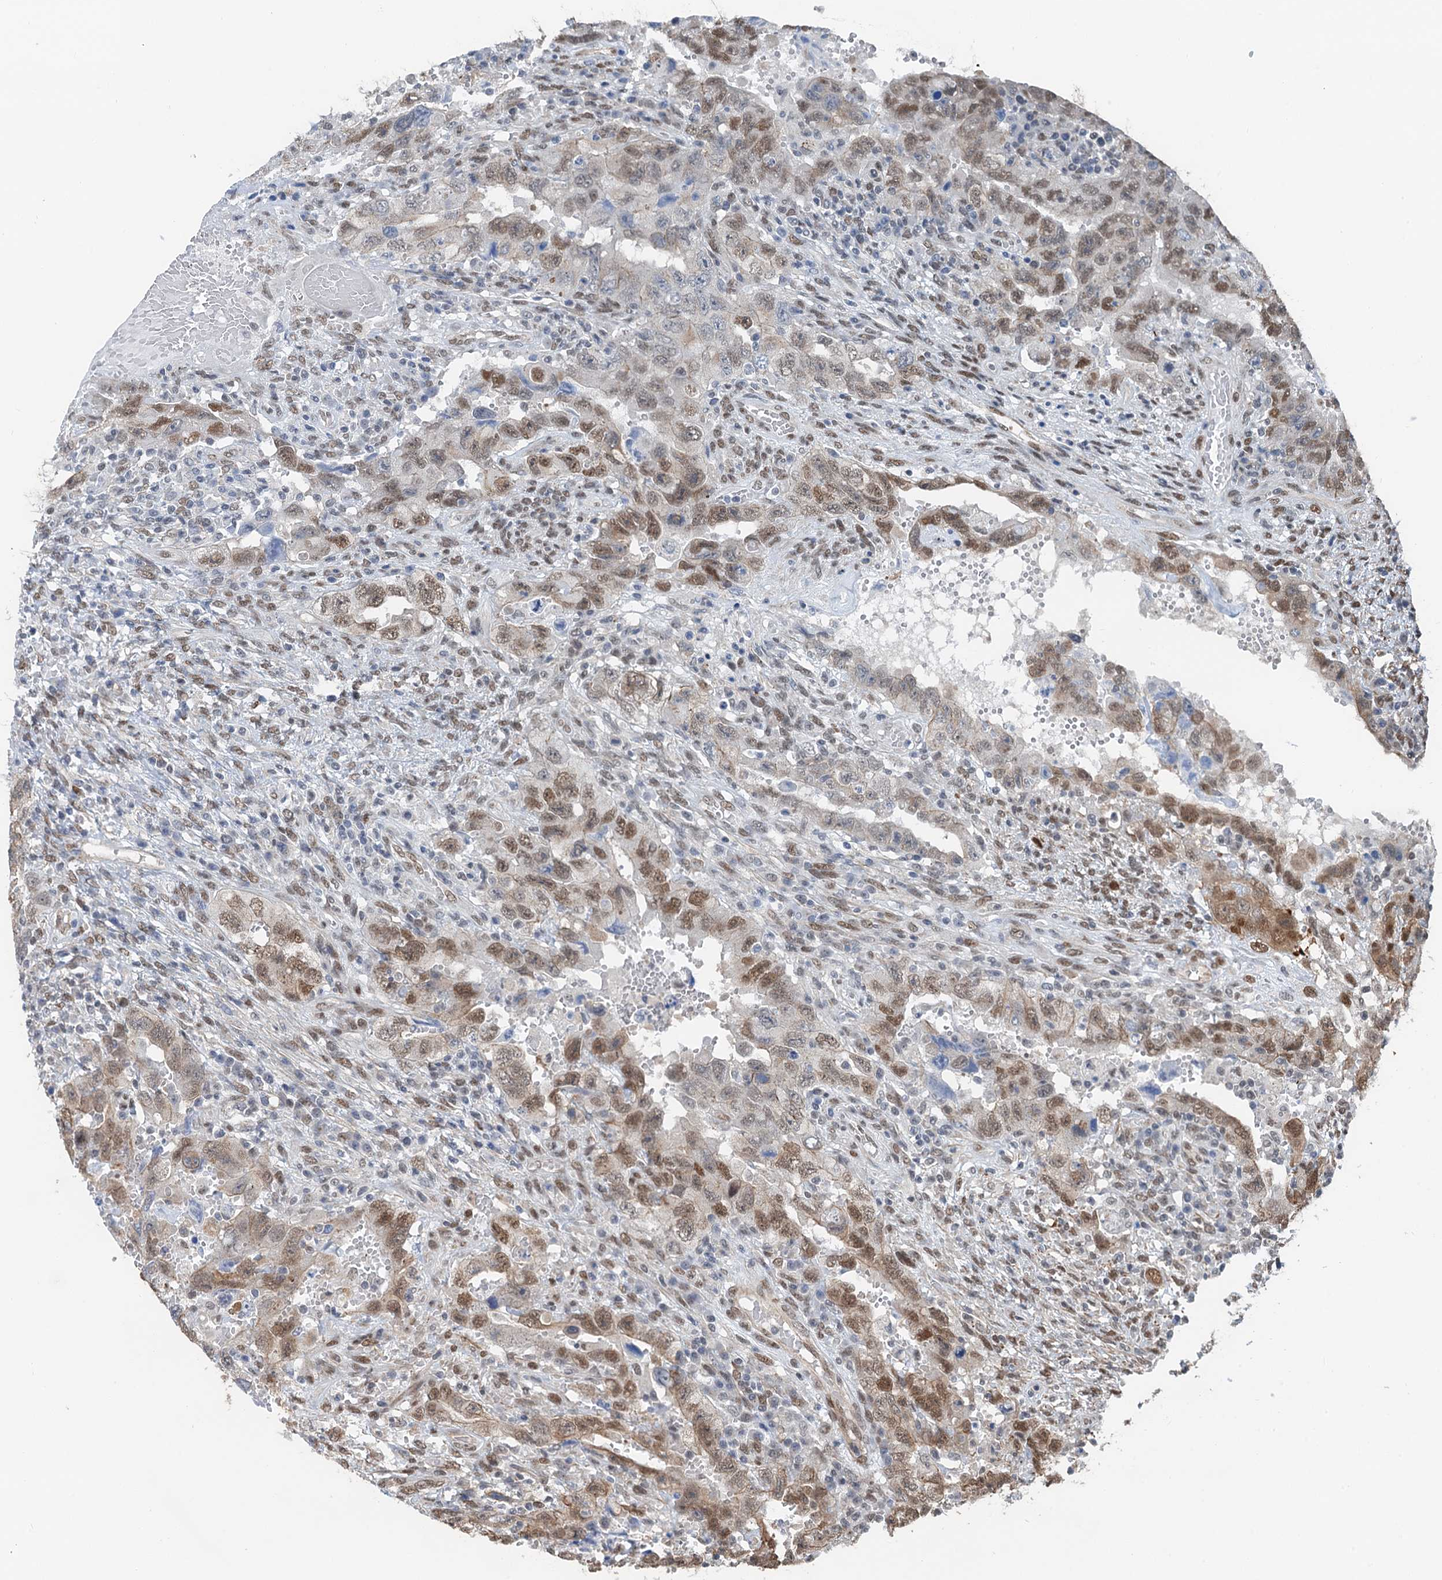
{"staining": {"intensity": "moderate", "quantity": ">75%", "location": "nuclear"}, "tissue": "testis cancer", "cell_type": "Tumor cells", "image_type": "cancer", "snomed": [{"axis": "morphology", "description": "Carcinoma, Embryonal, NOS"}, {"axis": "topography", "description": "Testis"}], "caption": "Tumor cells show medium levels of moderate nuclear positivity in about >75% of cells in testis cancer.", "gene": "CFDP1", "patient": {"sex": "male", "age": 26}}